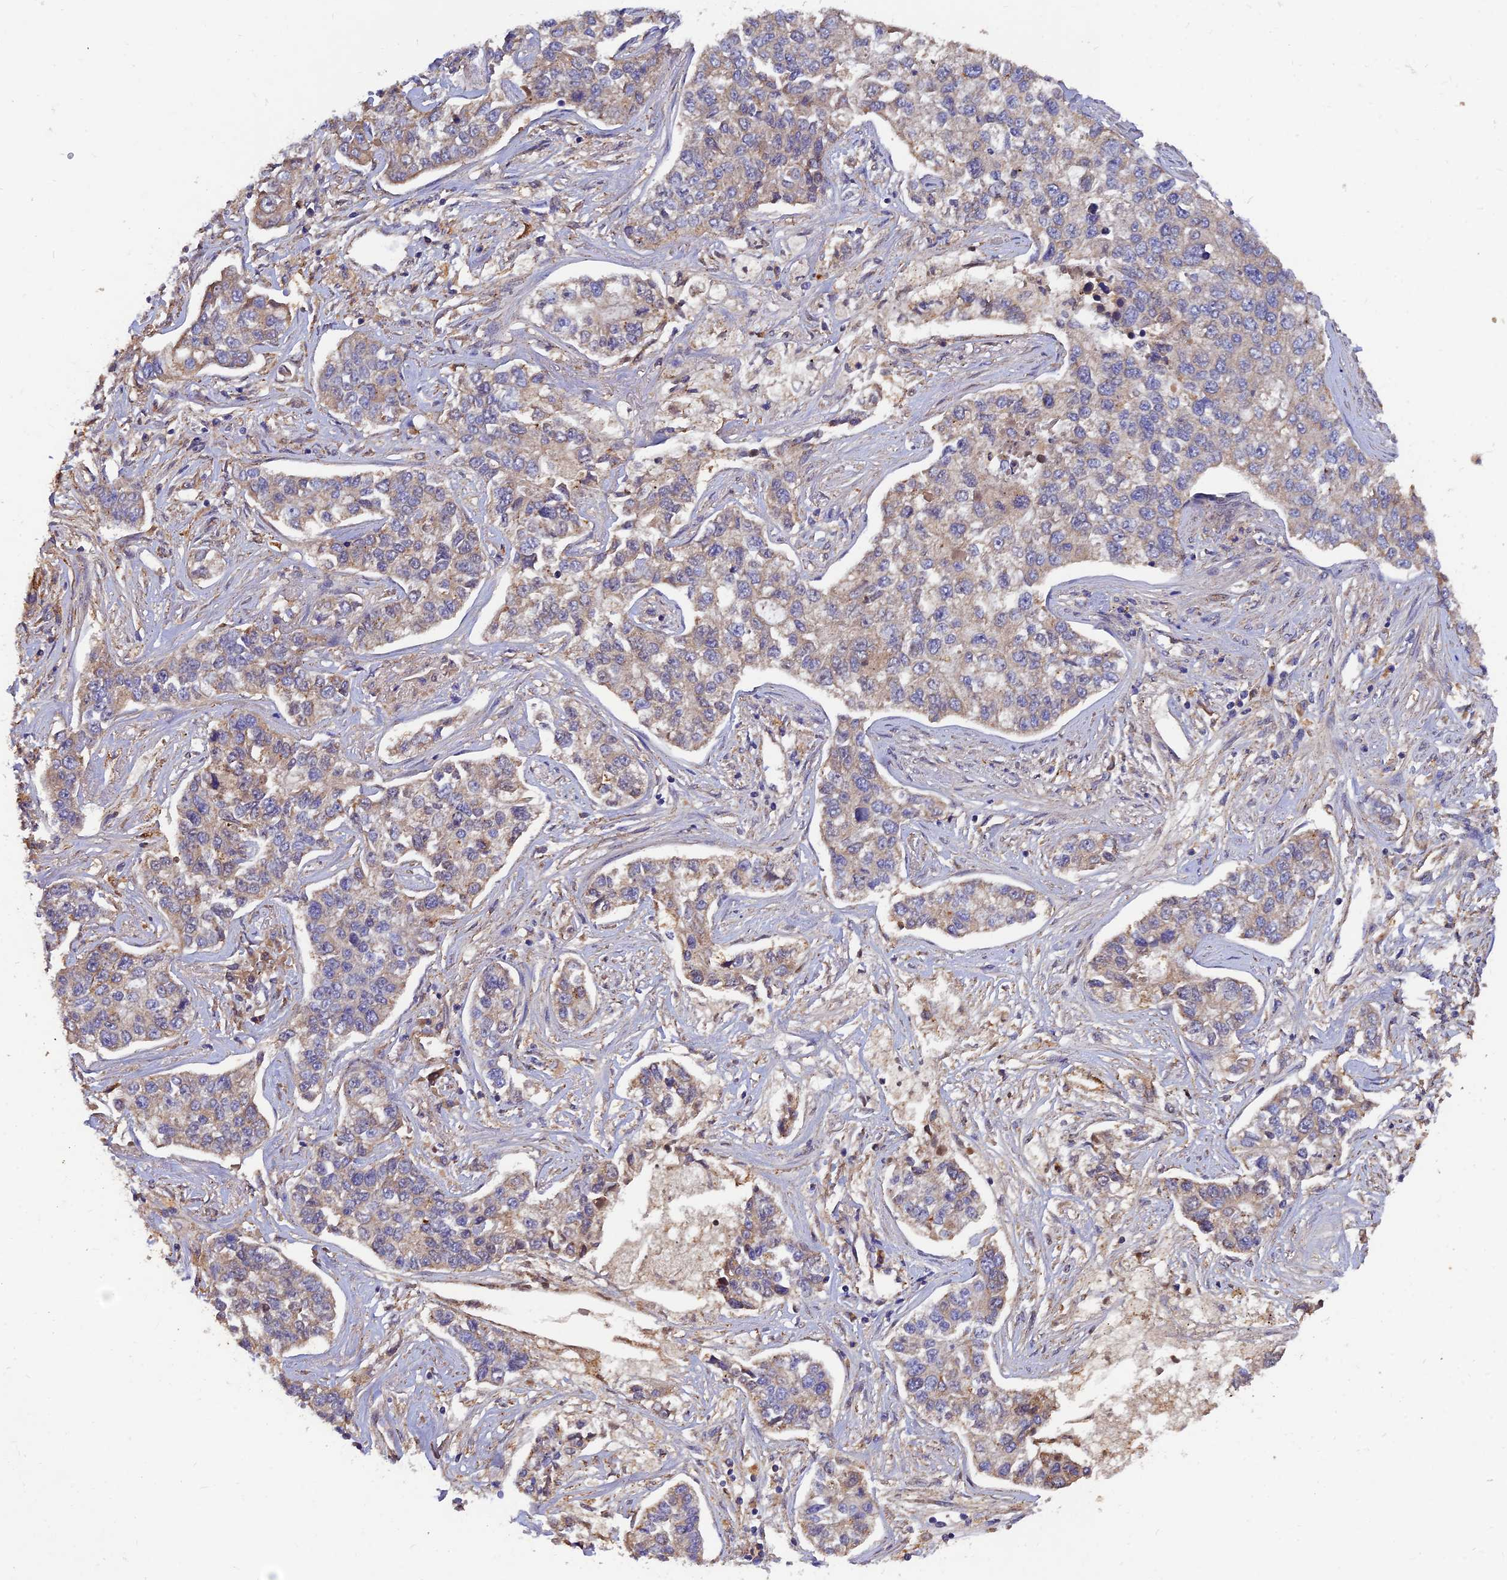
{"staining": {"intensity": "weak", "quantity": "<25%", "location": "cytoplasmic/membranous"}, "tissue": "lung cancer", "cell_type": "Tumor cells", "image_type": "cancer", "snomed": [{"axis": "morphology", "description": "Adenocarcinoma, NOS"}, {"axis": "topography", "description": "Lung"}], "caption": "An image of human lung adenocarcinoma is negative for staining in tumor cells.", "gene": "SLC38A11", "patient": {"sex": "male", "age": 49}}